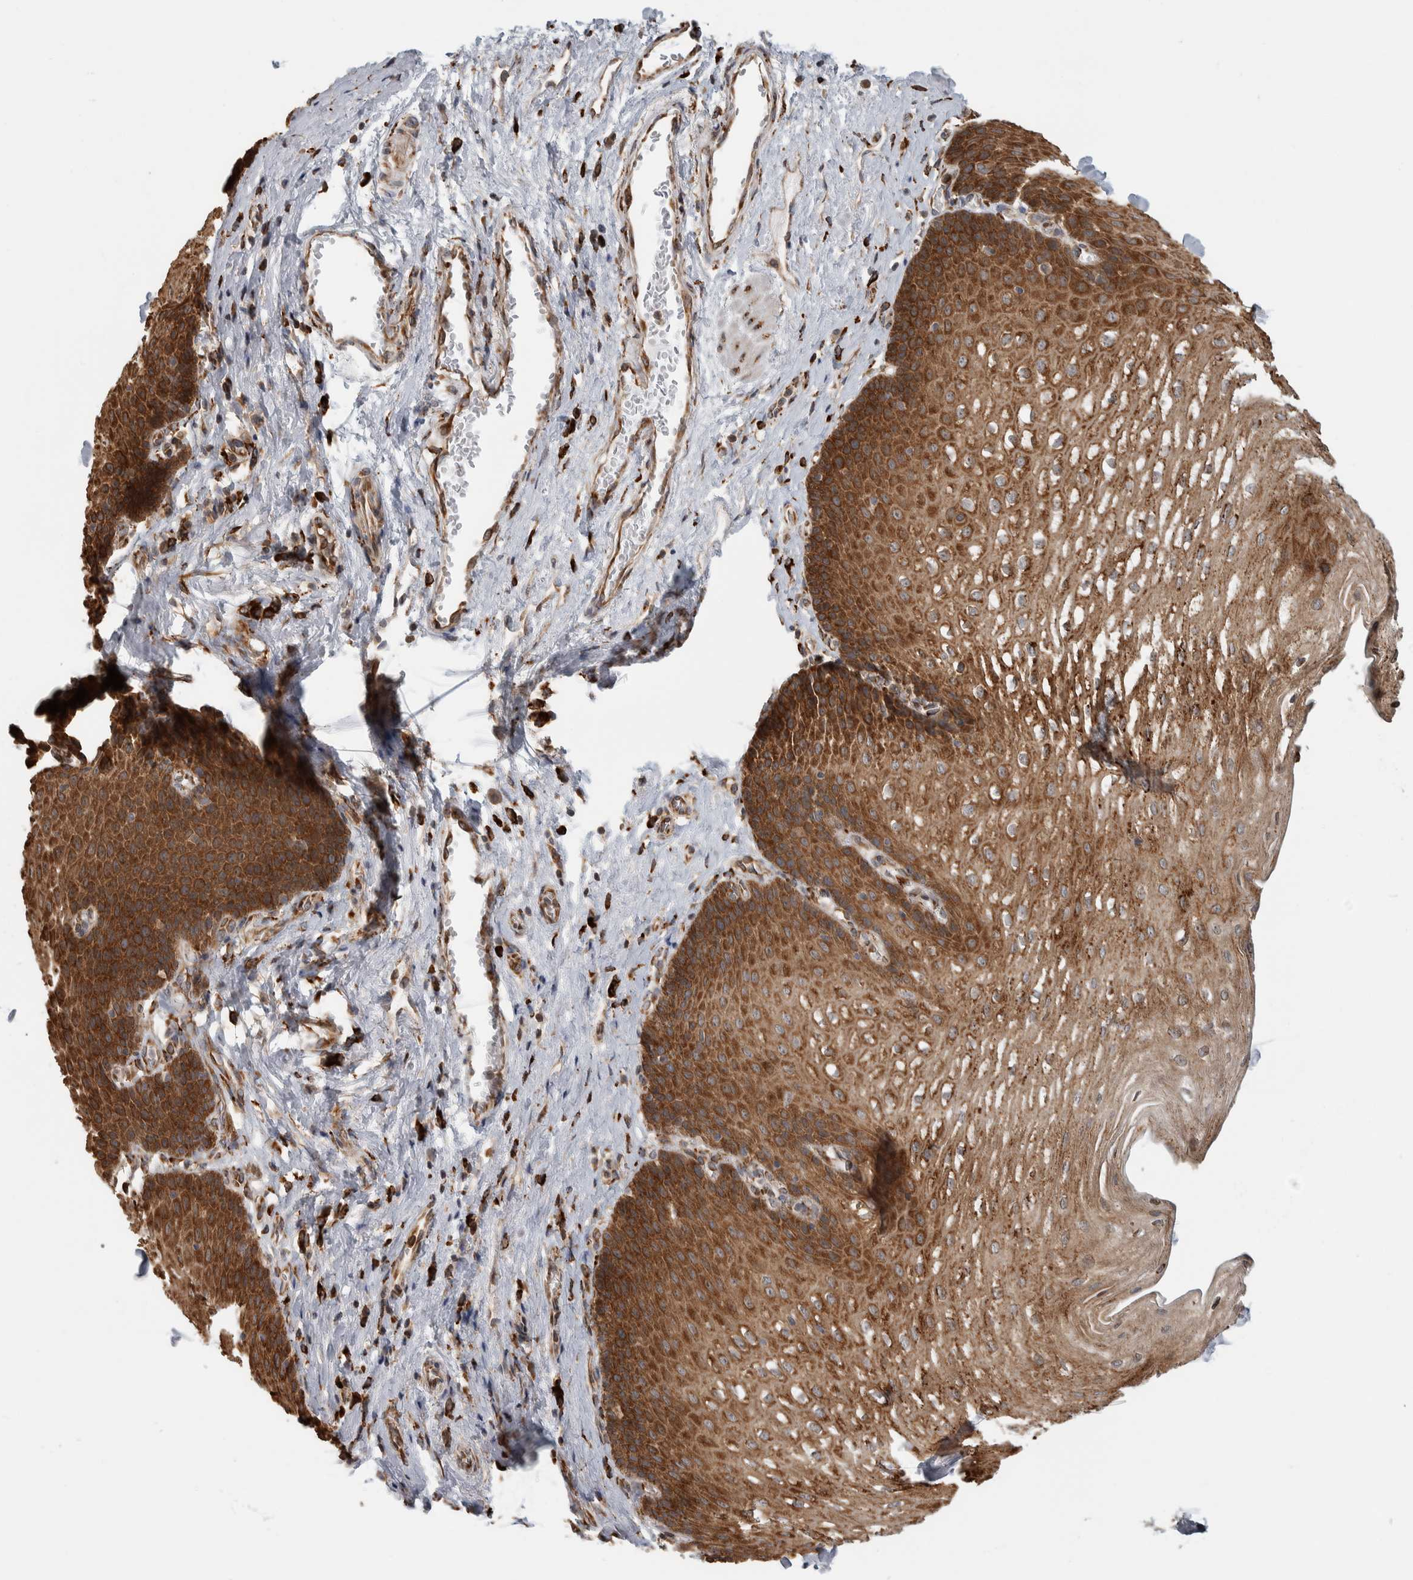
{"staining": {"intensity": "strong", "quantity": ">75%", "location": "cytoplasmic/membranous"}, "tissue": "esophagus", "cell_type": "Squamous epithelial cells", "image_type": "normal", "snomed": [{"axis": "morphology", "description": "Normal tissue, NOS"}, {"axis": "topography", "description": "Esophagus"}], "caption": "Squamous epithelial cells demonstrate high levels of strong cytoplasmic/membranous positivity in about >75% of cells in unremarkable human esophagus. The staining is performed using DAB brown chromogen to label protein expression. The nuclei are counter-stained blue using hematoxylin.", "gene": "EIF3H", "patient": {"sex": "male", "age": 48}}